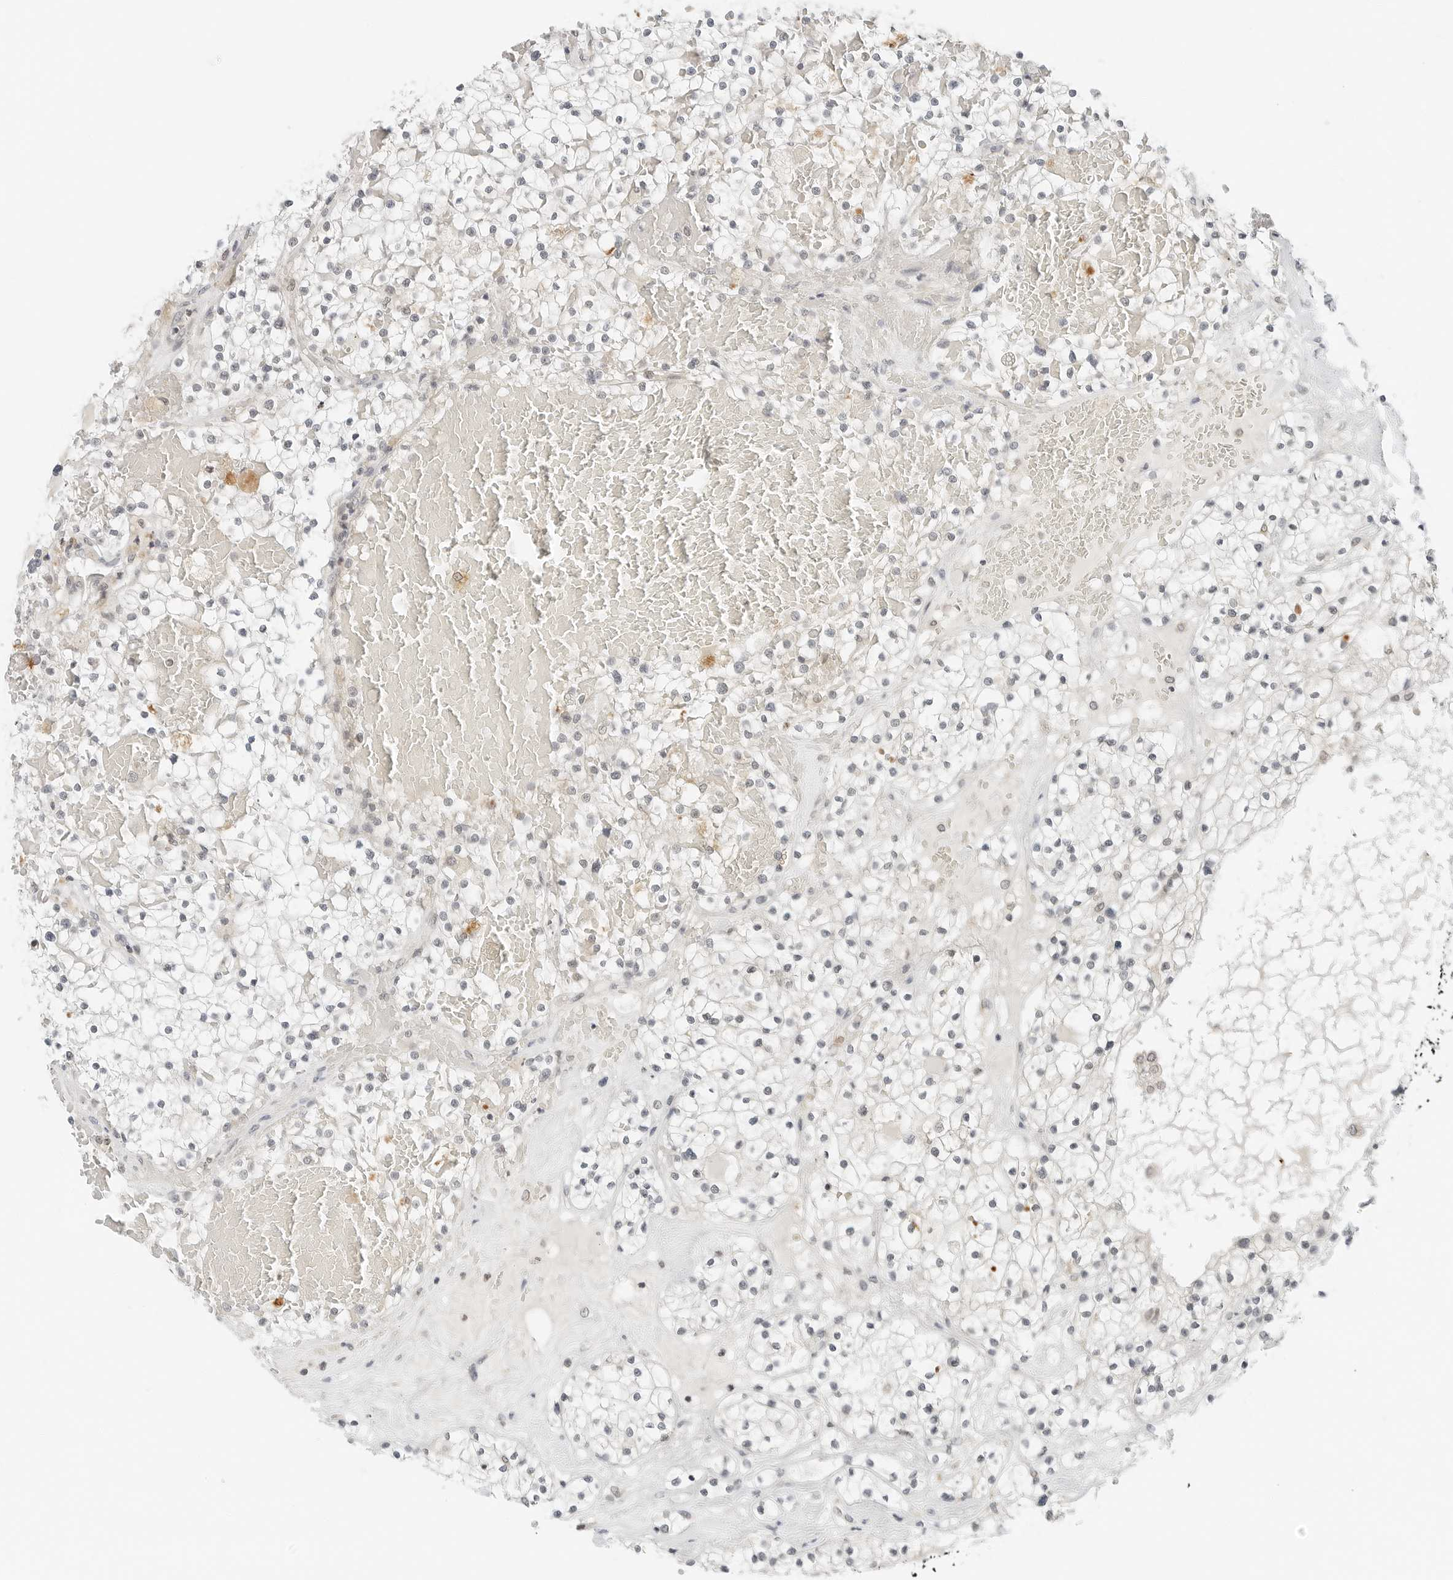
{"staining": {"intensity": "negative", "quantity": "none", "location": "none"}, "tissue": "renal cancer", "cell_type": "Tumor cells", "image_type": "cancer", "snomed": [{"axis": "morphology", "description": "Normal tissue, NOS"}, {"axis": "morphology", "description": "Adenocarcinoma, NOS"}, {"axis": "topography", "description": "Kidney"}], "caption": "Tumor cells are negative for protein expression in human renal cancer (adenocarcinoma).", "gene": "IQCC", "patient": {"sex": "male", "age": 68}}